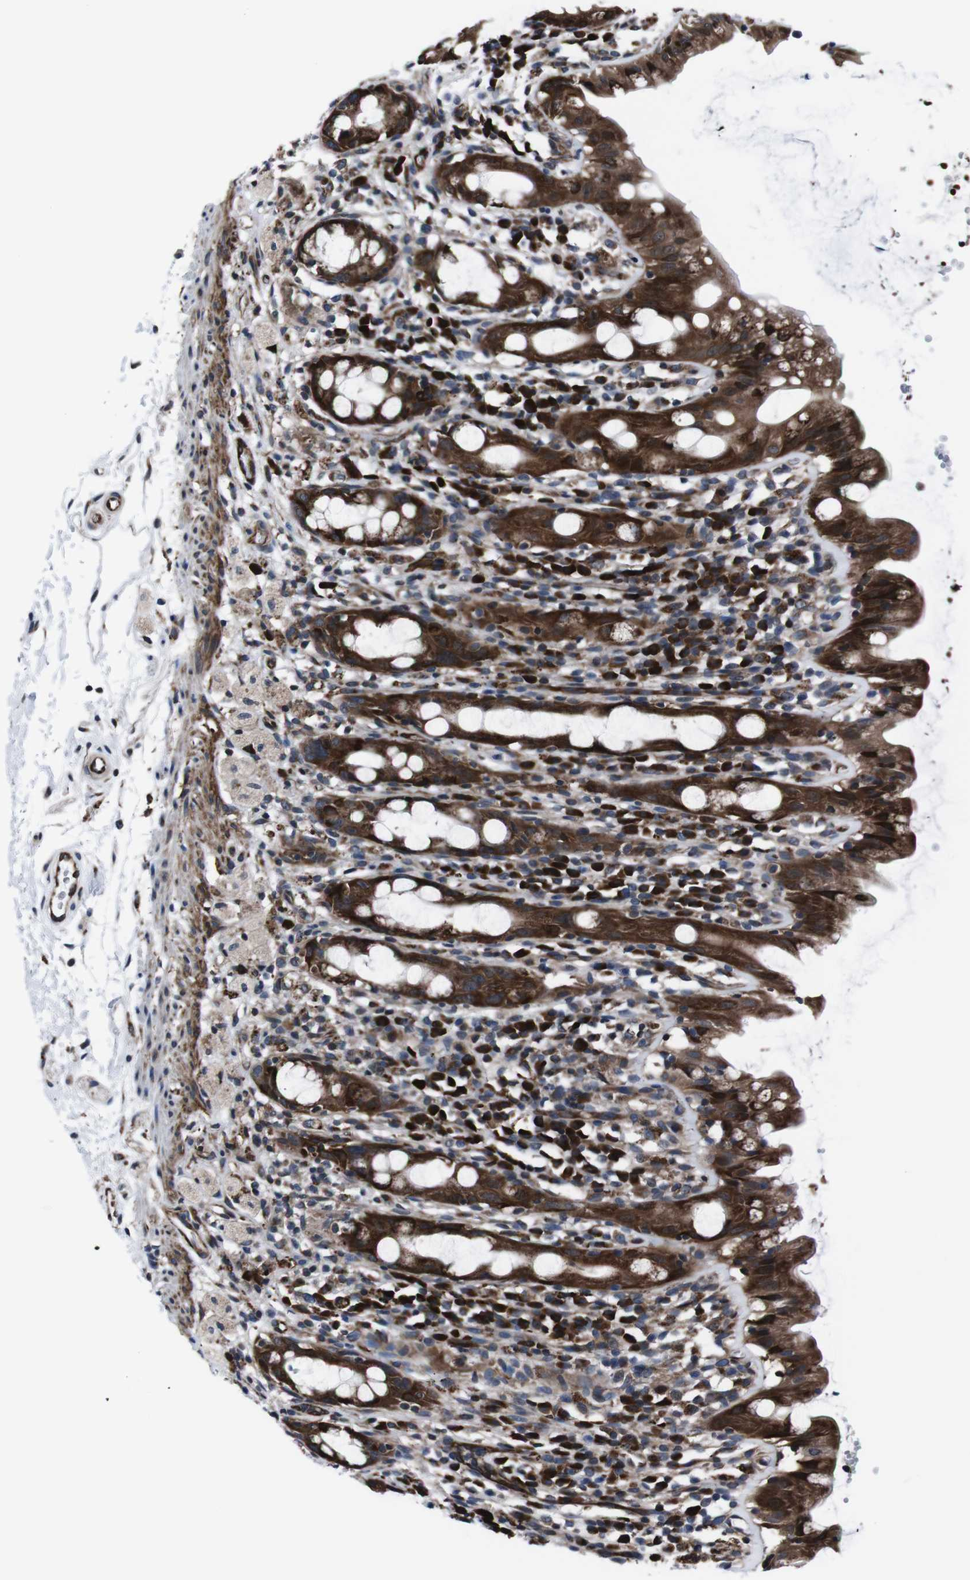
{"staining": {"intensity": "strong", "quantity": ">75%", "location": "cytoplasmic/membranous"}, "tissue": "rectum", "cell_type": "Glandular cells", "image_type": "normal", "snomed": [{"axis": "morphology", "description": "Normal tissue, NOS"}, {"axis": "topography", "description": "Rectum"}], "caption": "DAB (3,3'-diaminobenzidine) immunohistochemical staining of benign rectum exhibits strong cytoplasmic/membranous protein expression in about >75% of glandular cells.", "gene": "EIF4A2", "patient": {"sex": "male", "age": 44}}